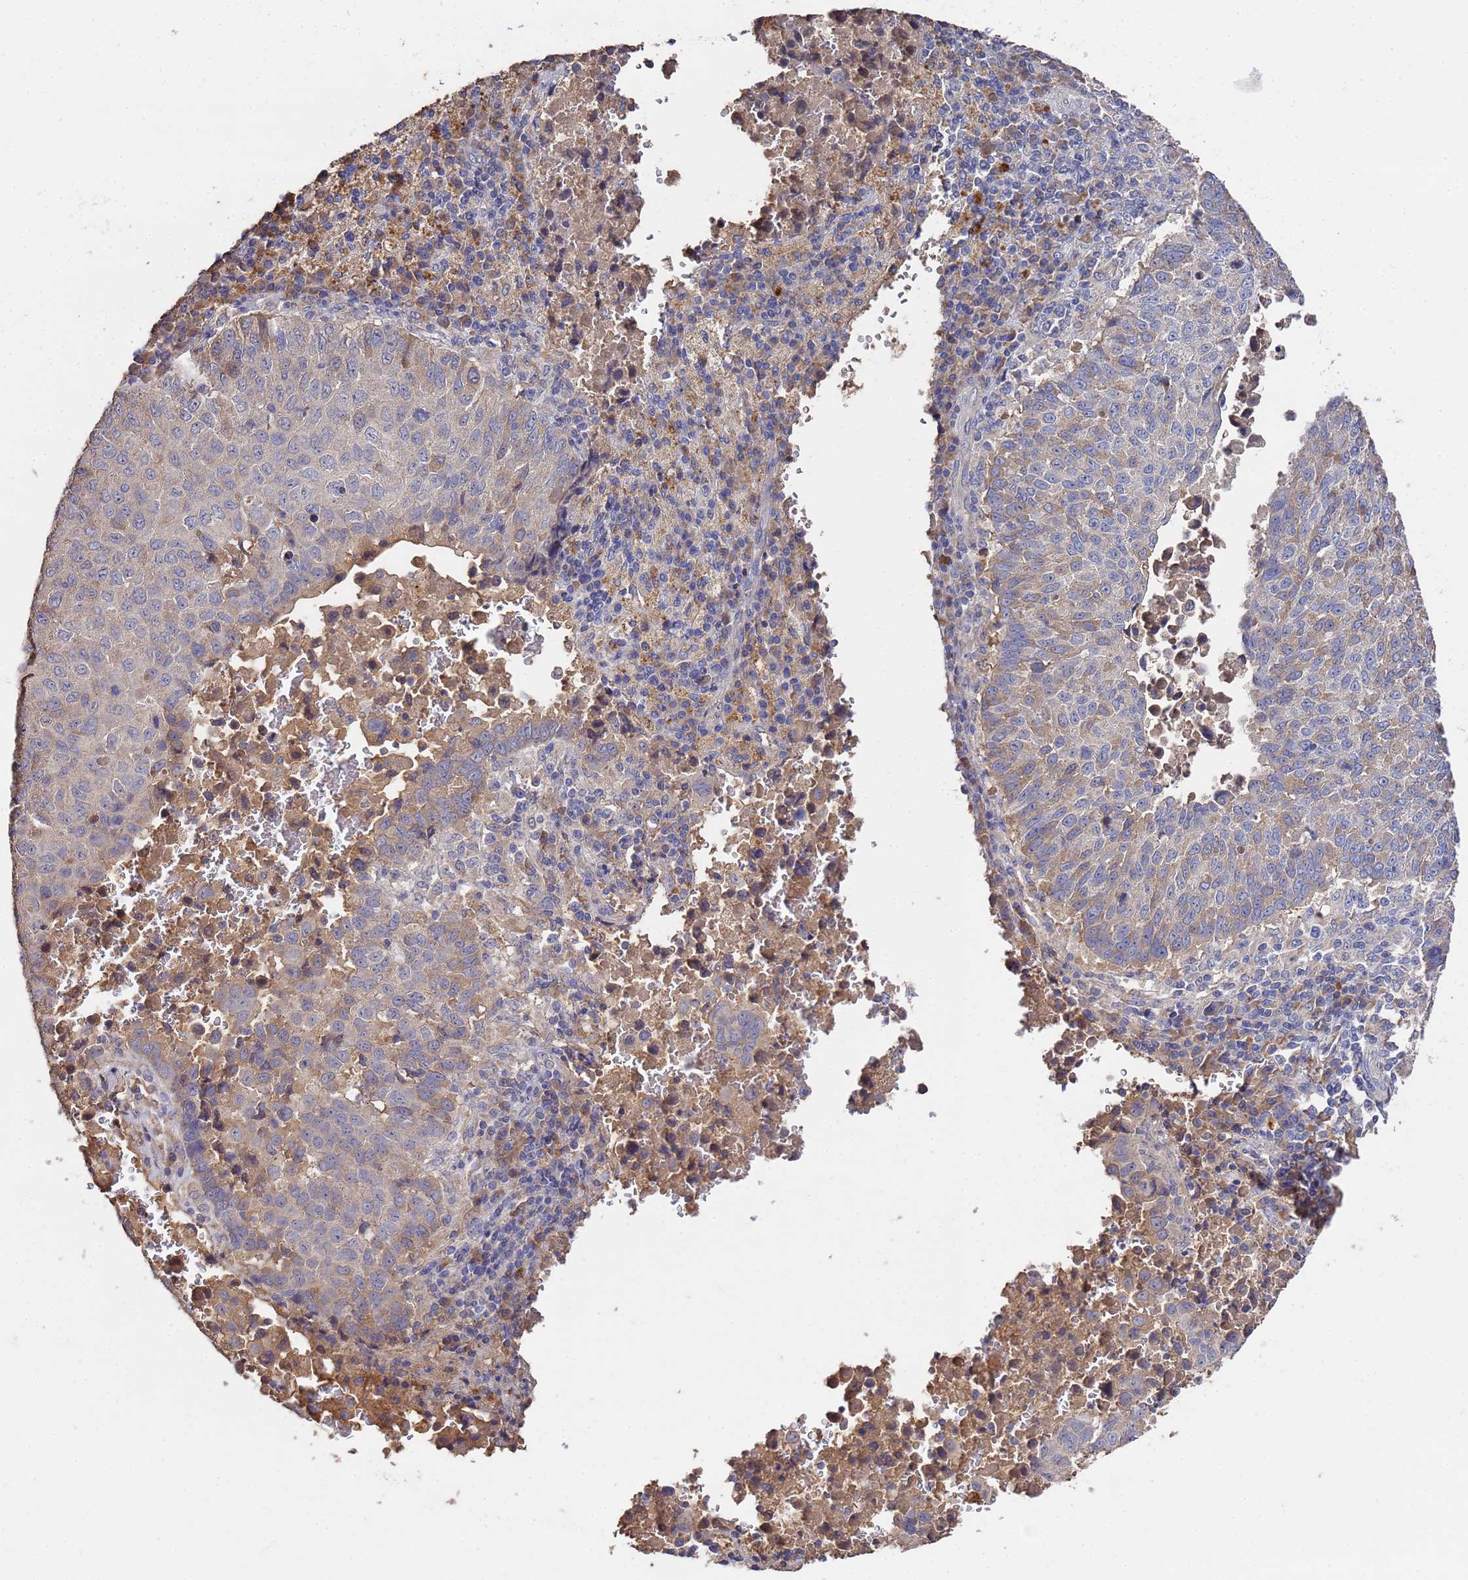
{"staining": {"intensity": "weak", "quantity": "25%-75%", "location": "cytoplasmic/membranous"}, "tissue": "lung cancer", "cell_type": "Tumor cells", "image_type": "cancer", "snomed": [{"axis": "morphology", "description": "Squamous cell carcinoma, NOS"}, {"axis": "topography", "description": "Lung"}], "caption": "Weak cytoplasmic/membranous protein expression is identified in about 25%-75% of tumor cells in lung squamous cell carcinoma.", "gene": "TCP10L", "patient": {"sex": "male", "age": 73}}